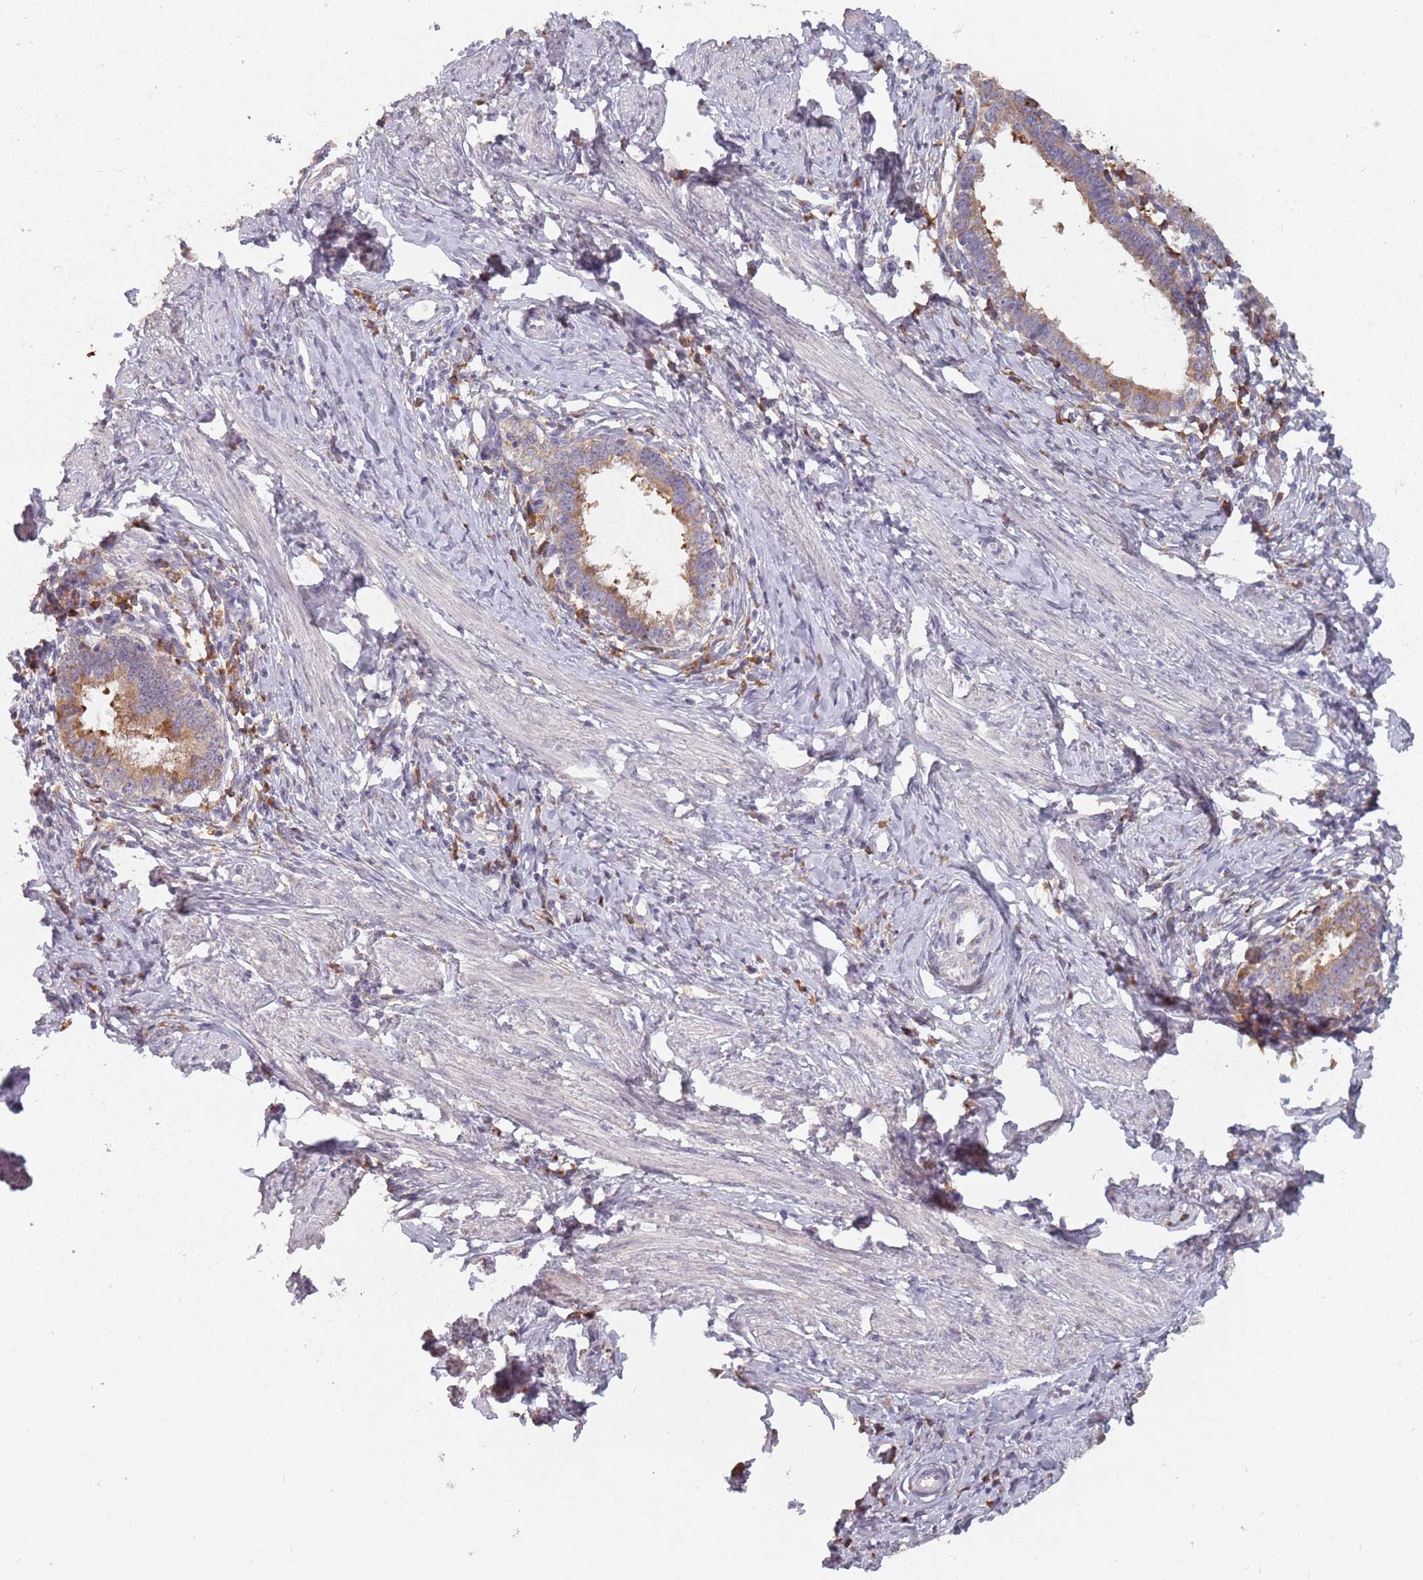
{"staining": {"intensity": "moderate", "quantity": ">75%", "location": "cytoplasmic/membranous"}, "tissue": "cervical cancer", "cell_type": "Tumor cells", "image_type": "cancer", "snomed": [{"axis": "morphology", "description": "Adenocarcinoma, NOS"}, {"axis": "topography", "description": "Cervix"}], "caption": "Moderate cytoplasmic/membranous positivity for a protein is appreciated in about >75% of tumor cells of cervical cancer using immunohistochemistry (IHC).", "gene": "RPS9", "patient": {"sex": "female", "age": 36}}